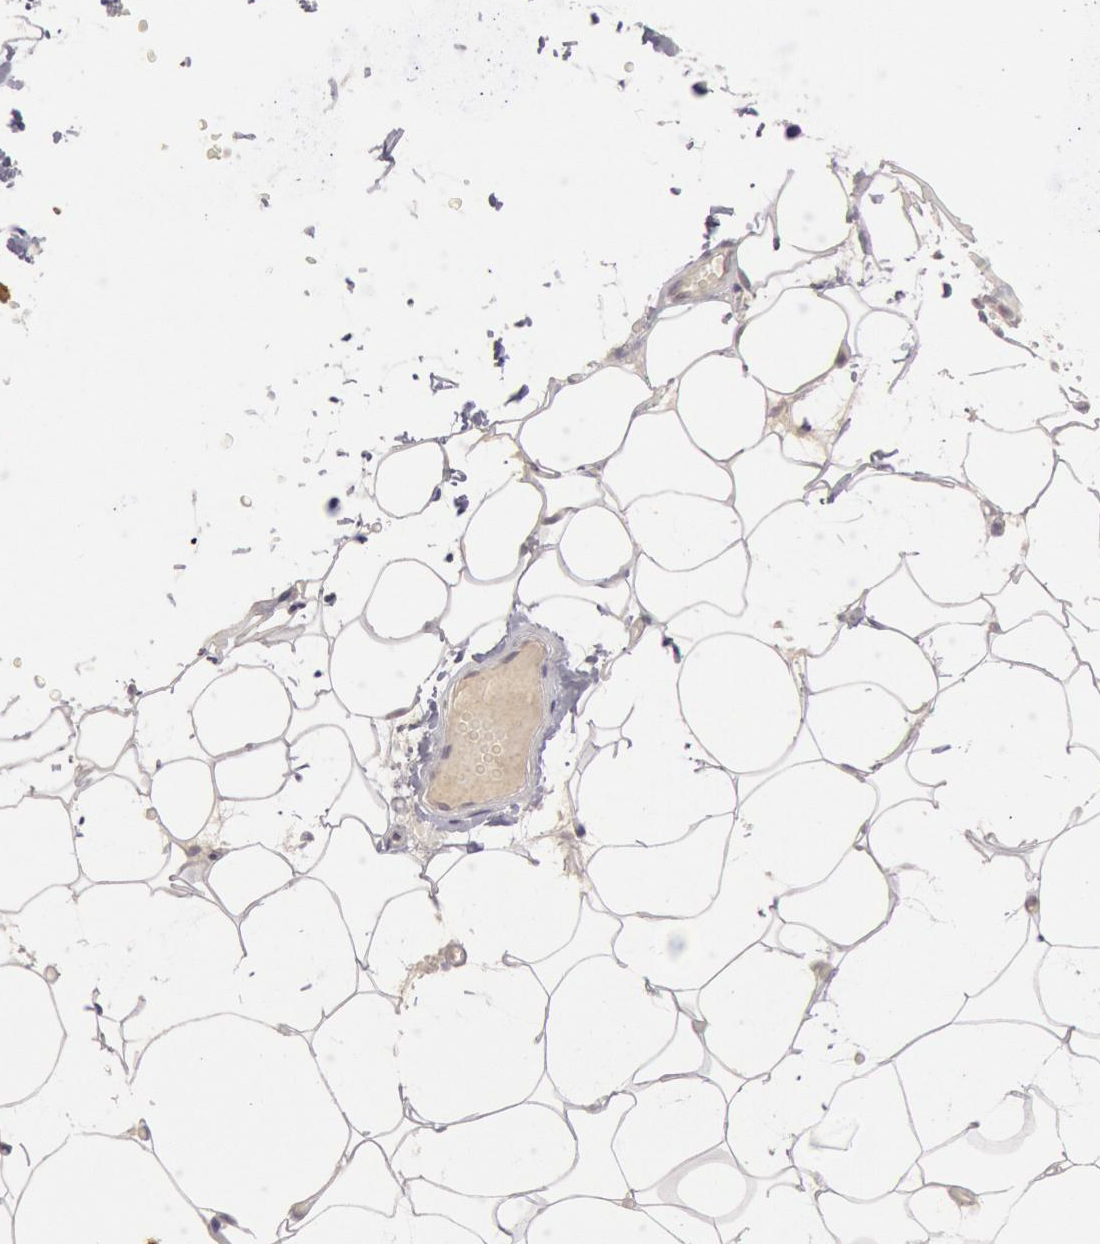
{"staining": {"intensity": "negative", "quantity": "none", "location": "none"}, "tissue": "adipose tissue", "cell_type": "Adipocytes", "image_type": "normal", "snomed": [{"axis": "morphology", "description": "Normal tissue, NOS"}, {"axis": "morphology", "description": "Fibrosis, NOS"}, {"axis": "topography", "description": "Breast"}], "caption": "A histopathology image of human adipose tissue is negative for staining in adipocytes. Brightfield microscopy of immunohistochemistry (IHC) stained with DAB (brown) and hematoxylin (blue), captured at high magnification.", "gene": "ZFP36L1", "patient": {"sex": "female", "age": 24}}